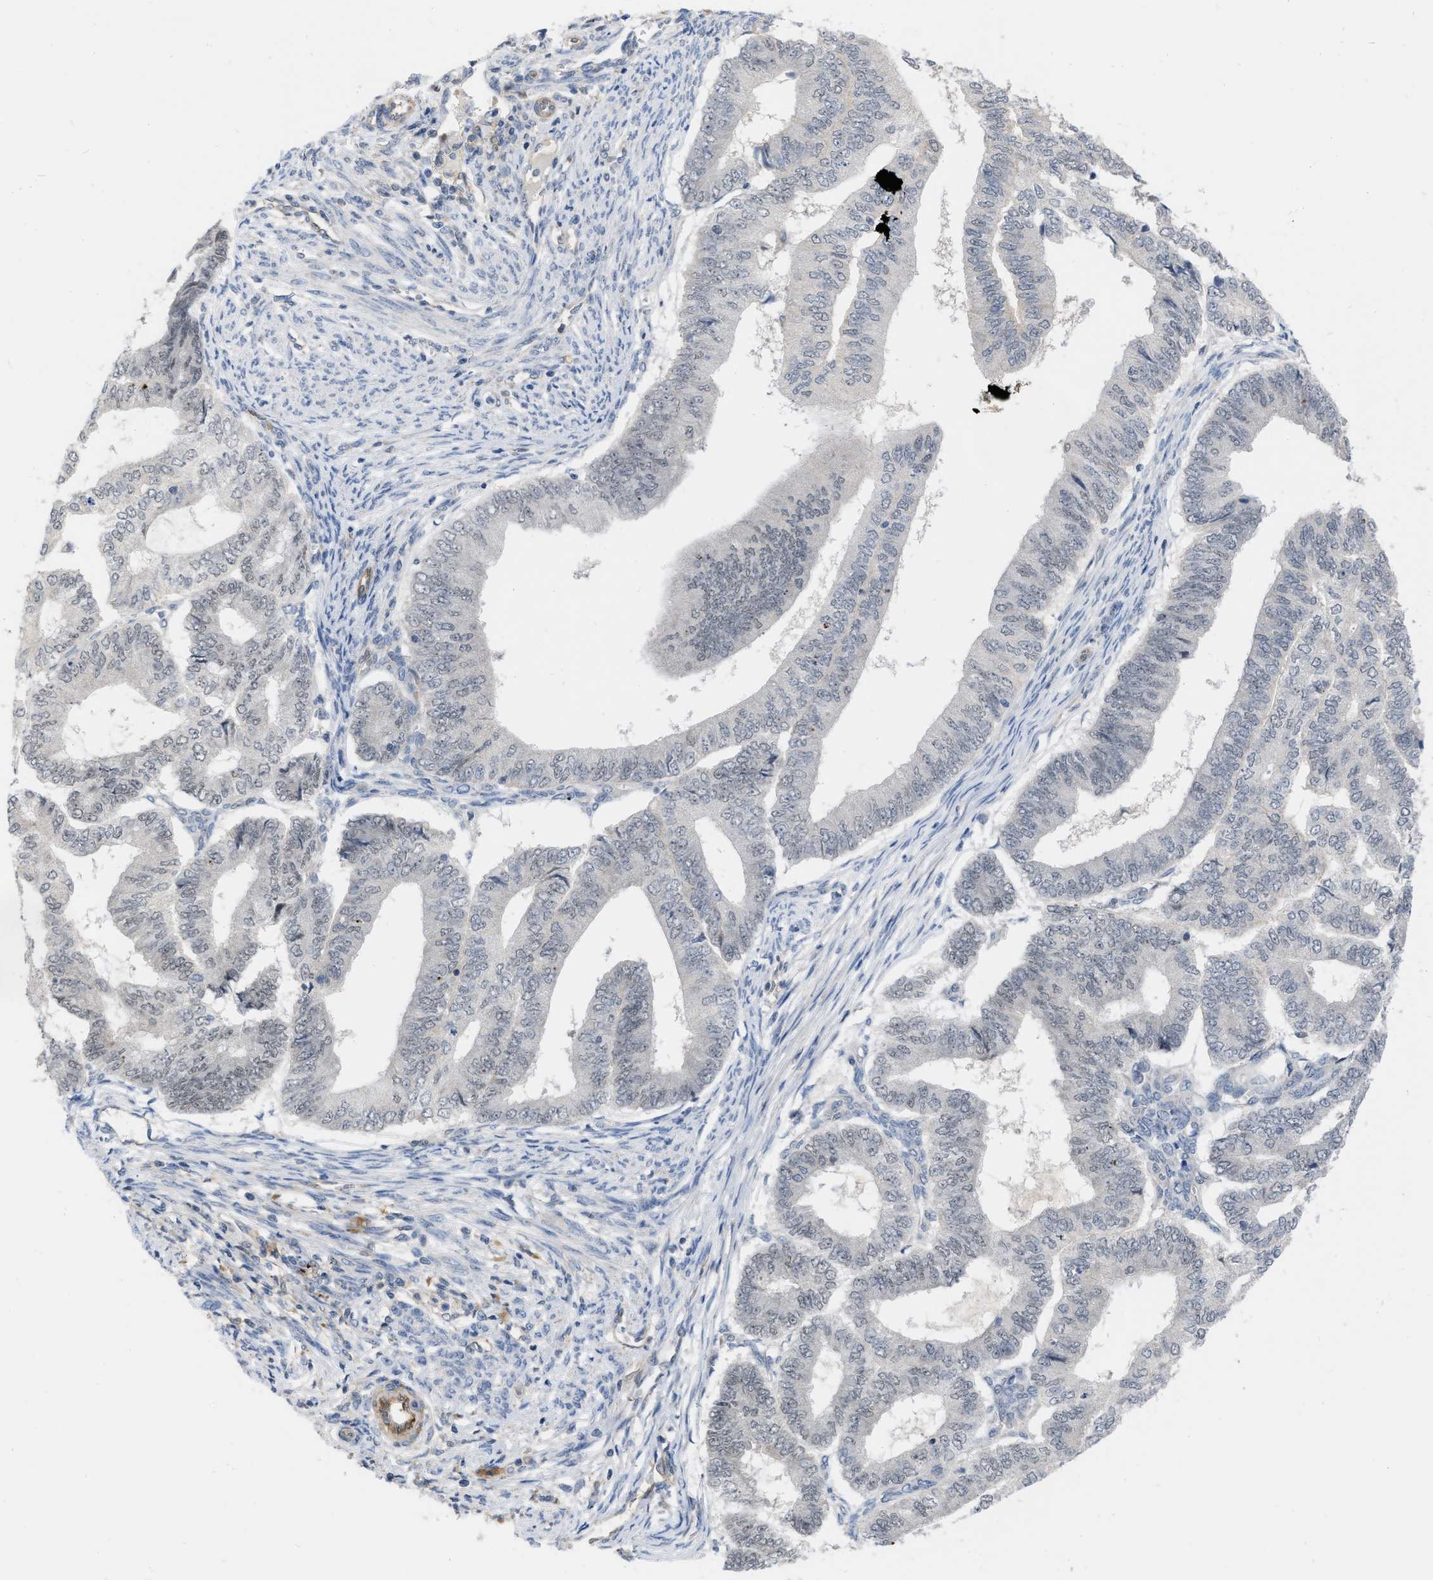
{"staining": {"intensity": "negative", "quantity": "none", "location": "none"}, "tissue": "endometrial cancer", "cell_type": "Tumor cells", "image_type": "cancer", "snomed": [{"axis": "morphology", "description": "Polyp, NOS"}, {"axis": "morphology", "description": "Adenocarcinoma, NOS"}, {"axis": "morphology", "description": "Adenoma, NOS"}, {"axis": "topography", "description": "Endometrium"}], "caption": "A high-resolution histopathology image shows immunohistochemistry staining of polyp (endometrial), which reveals no significant staining in tumor cells.", "gene": "NAPEPLD", "patient": {"sex": "female", "age": 79}}